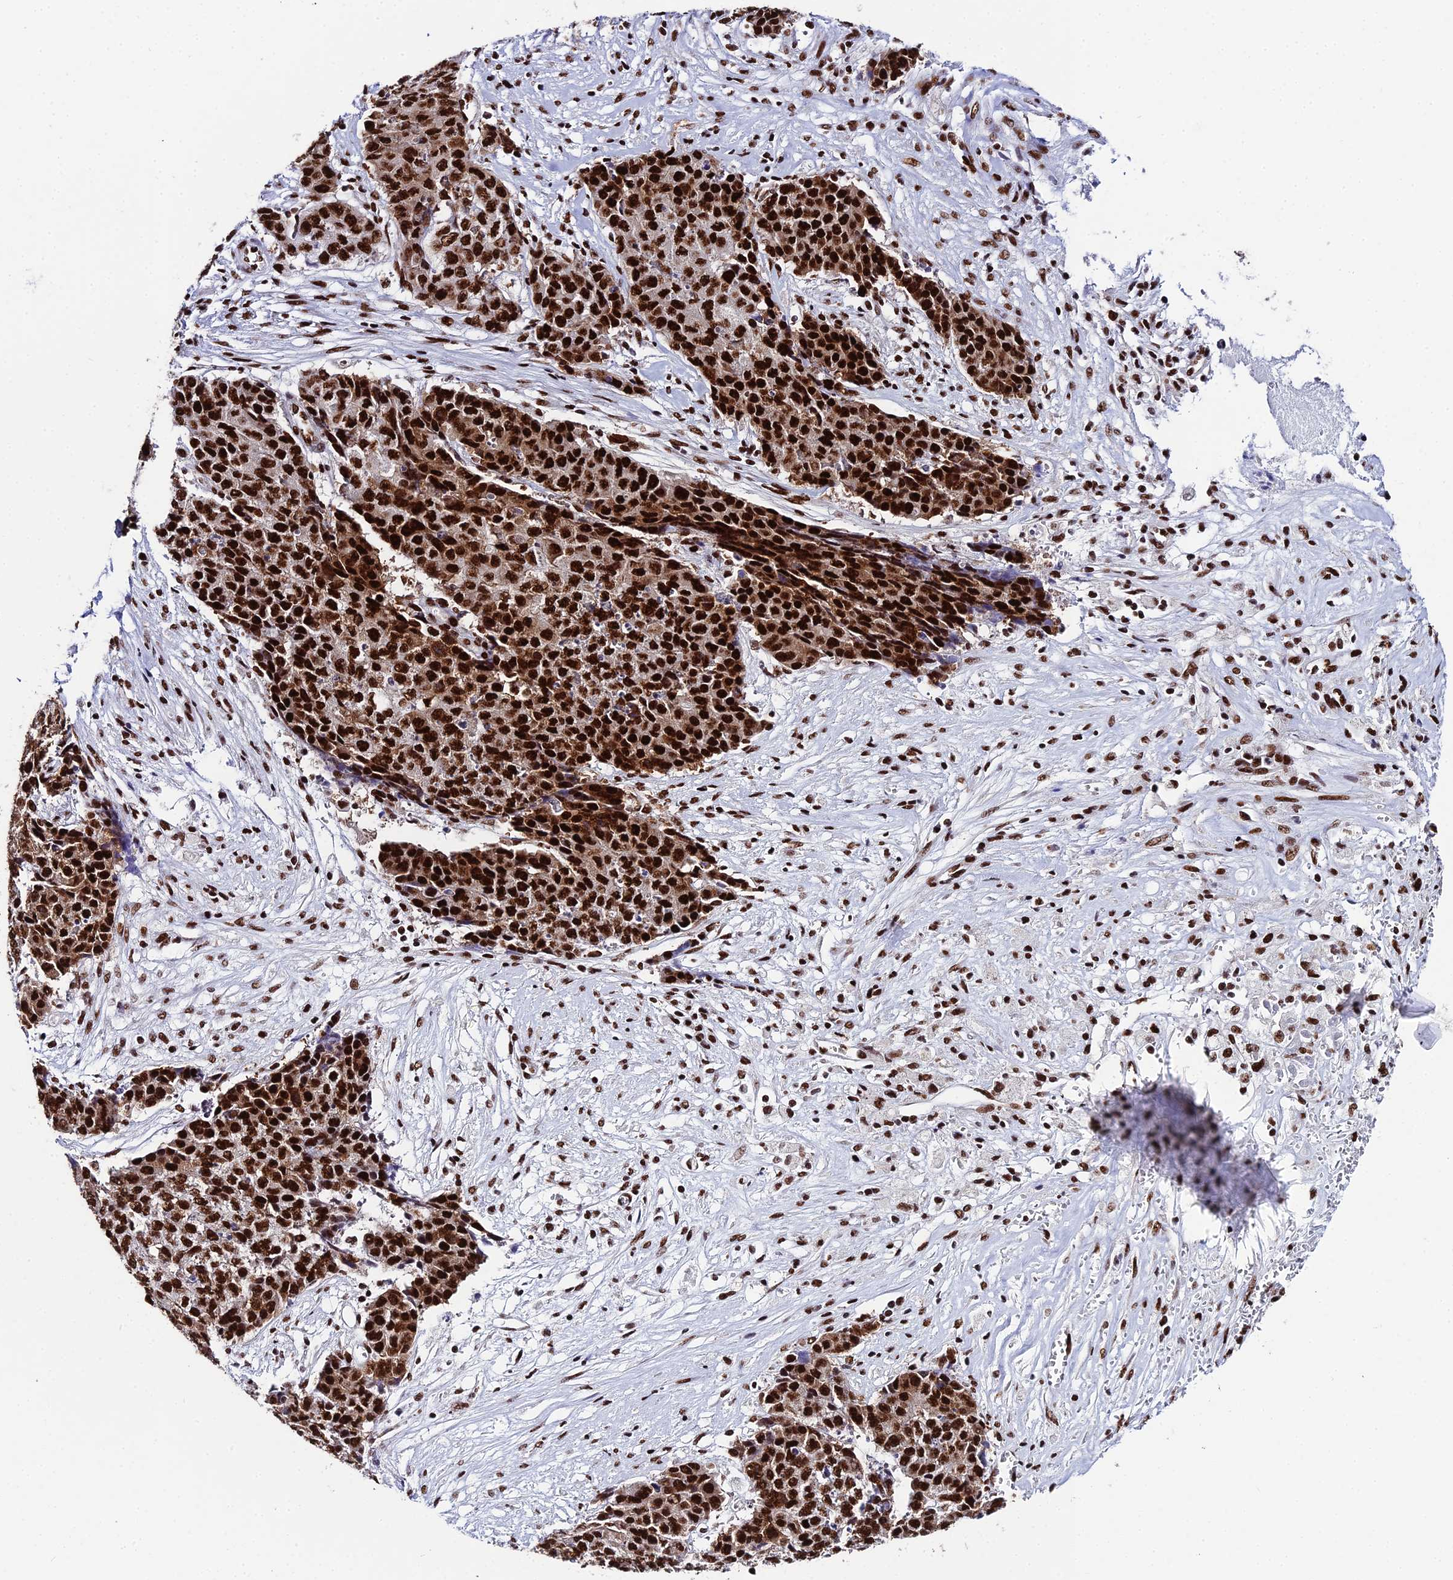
{"staining": {"intensity": "strong", "quantity": ">75%", "location": "nuclear"}, "tissue": "ovarian cancer", "cell_type": "Tumor cells", "image_type": "cancer", "snomed": [{"axis": "morphology", "description": "Carcinoma, endometroid"}, {"axis": "topography", "description": "Ovary"}], "caption": "An image showing strong nuclear positivity in approximately >75% of tumor cells in ovarian endometroid carcinoma, as visualized by brown immunohistochemical staining.", "gene": "HNRNPH1", "patient": {"sex": "female", "age": 42}}